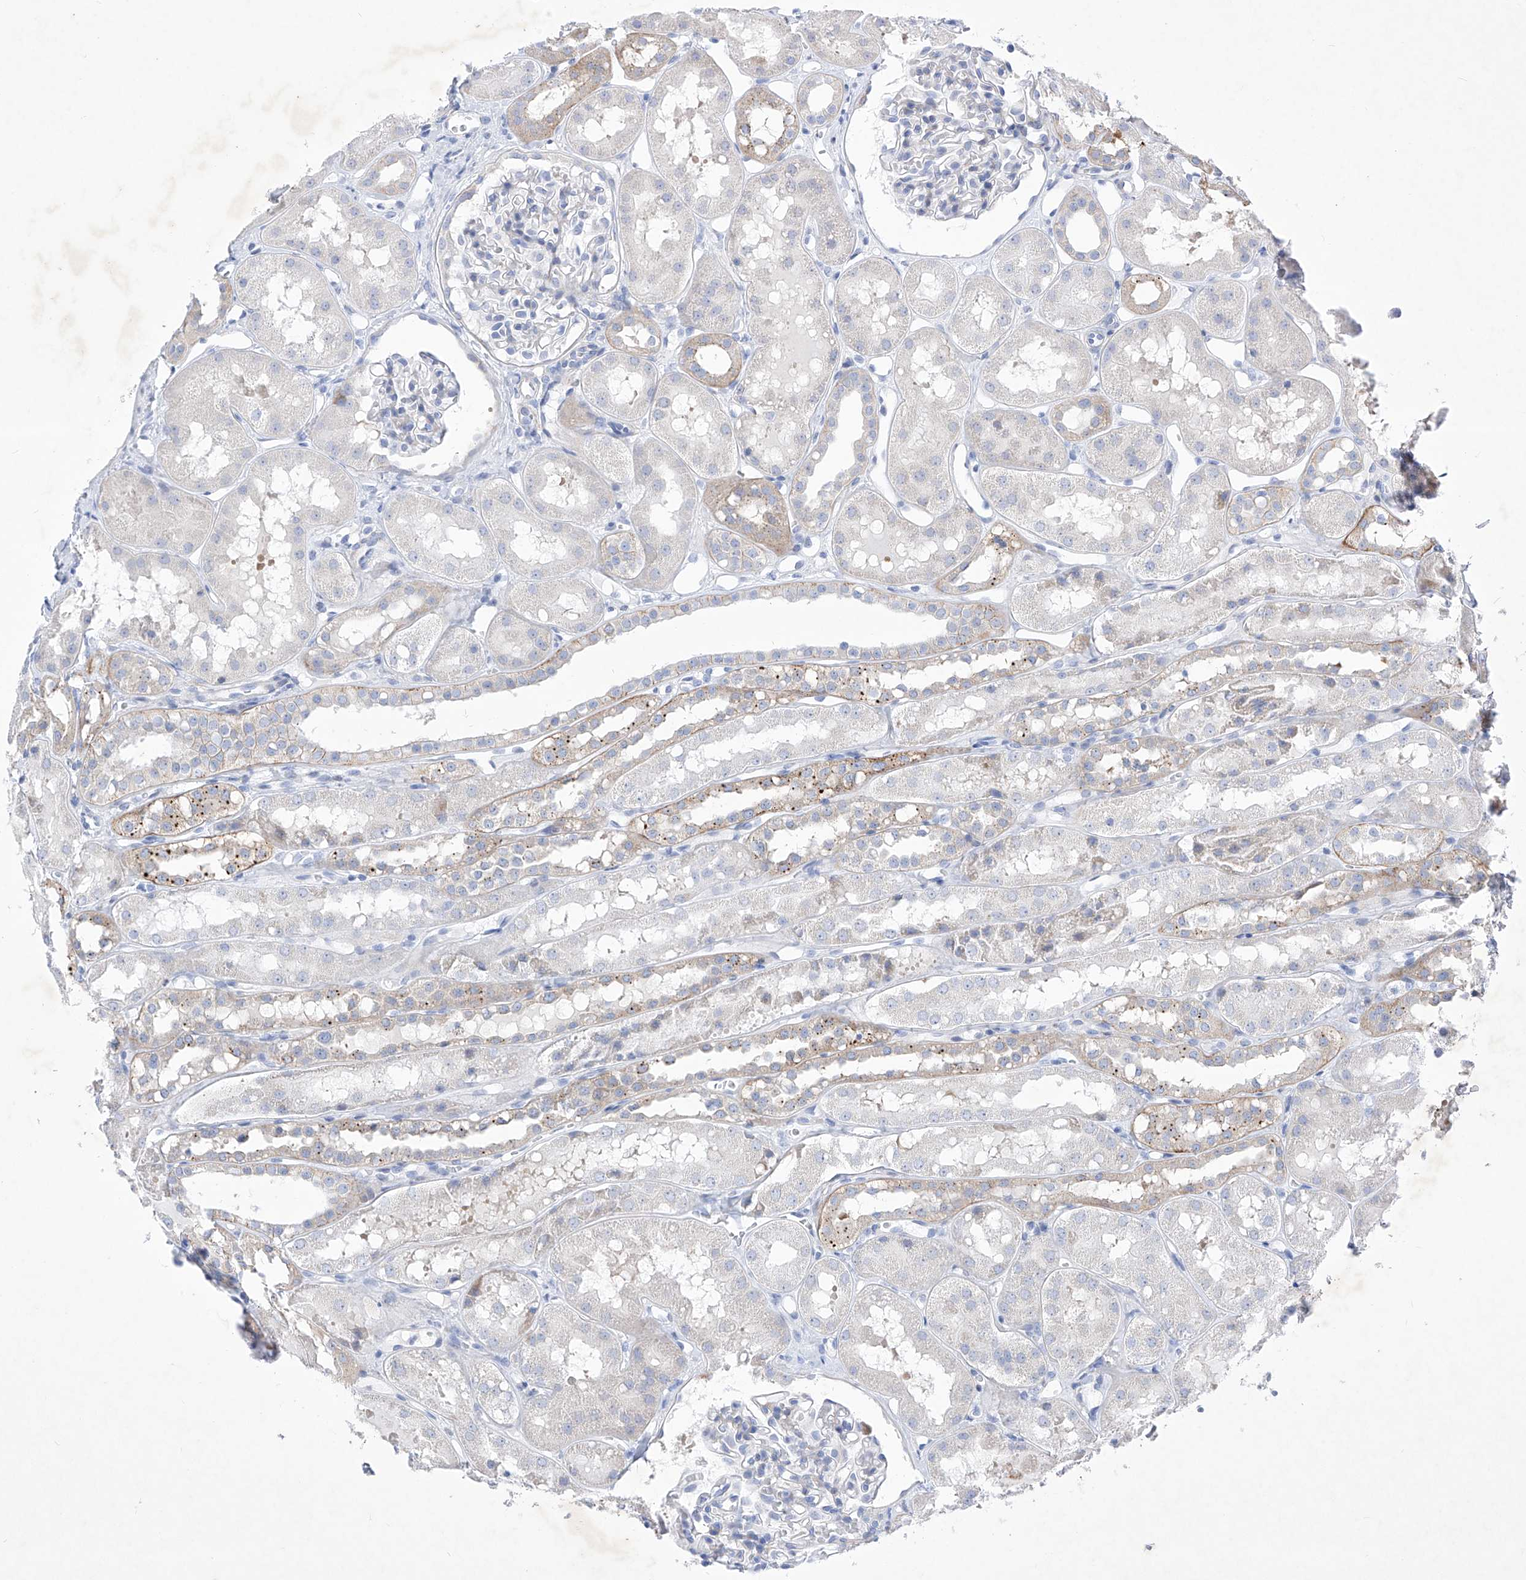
{"staining": {"intensity": "negative", "quantity": "none", "location": "none"}, "tissue": "kidney", "cell_type": "Cells in glomeruli", "image_type": "normal", "snomed": [{"axis": "morphology", "description": "Normal tissue, NOS"}, {"axis": "topography", "description": "Kidney"}], "caption": "Immunohistochemistry (IHC) image of unremarkable kidney stained for a protein (brown), which reveals no positivity in cells in glomeruli.", "gene": "C1orf87", "patient": {"sex": "male", "age": 16}}